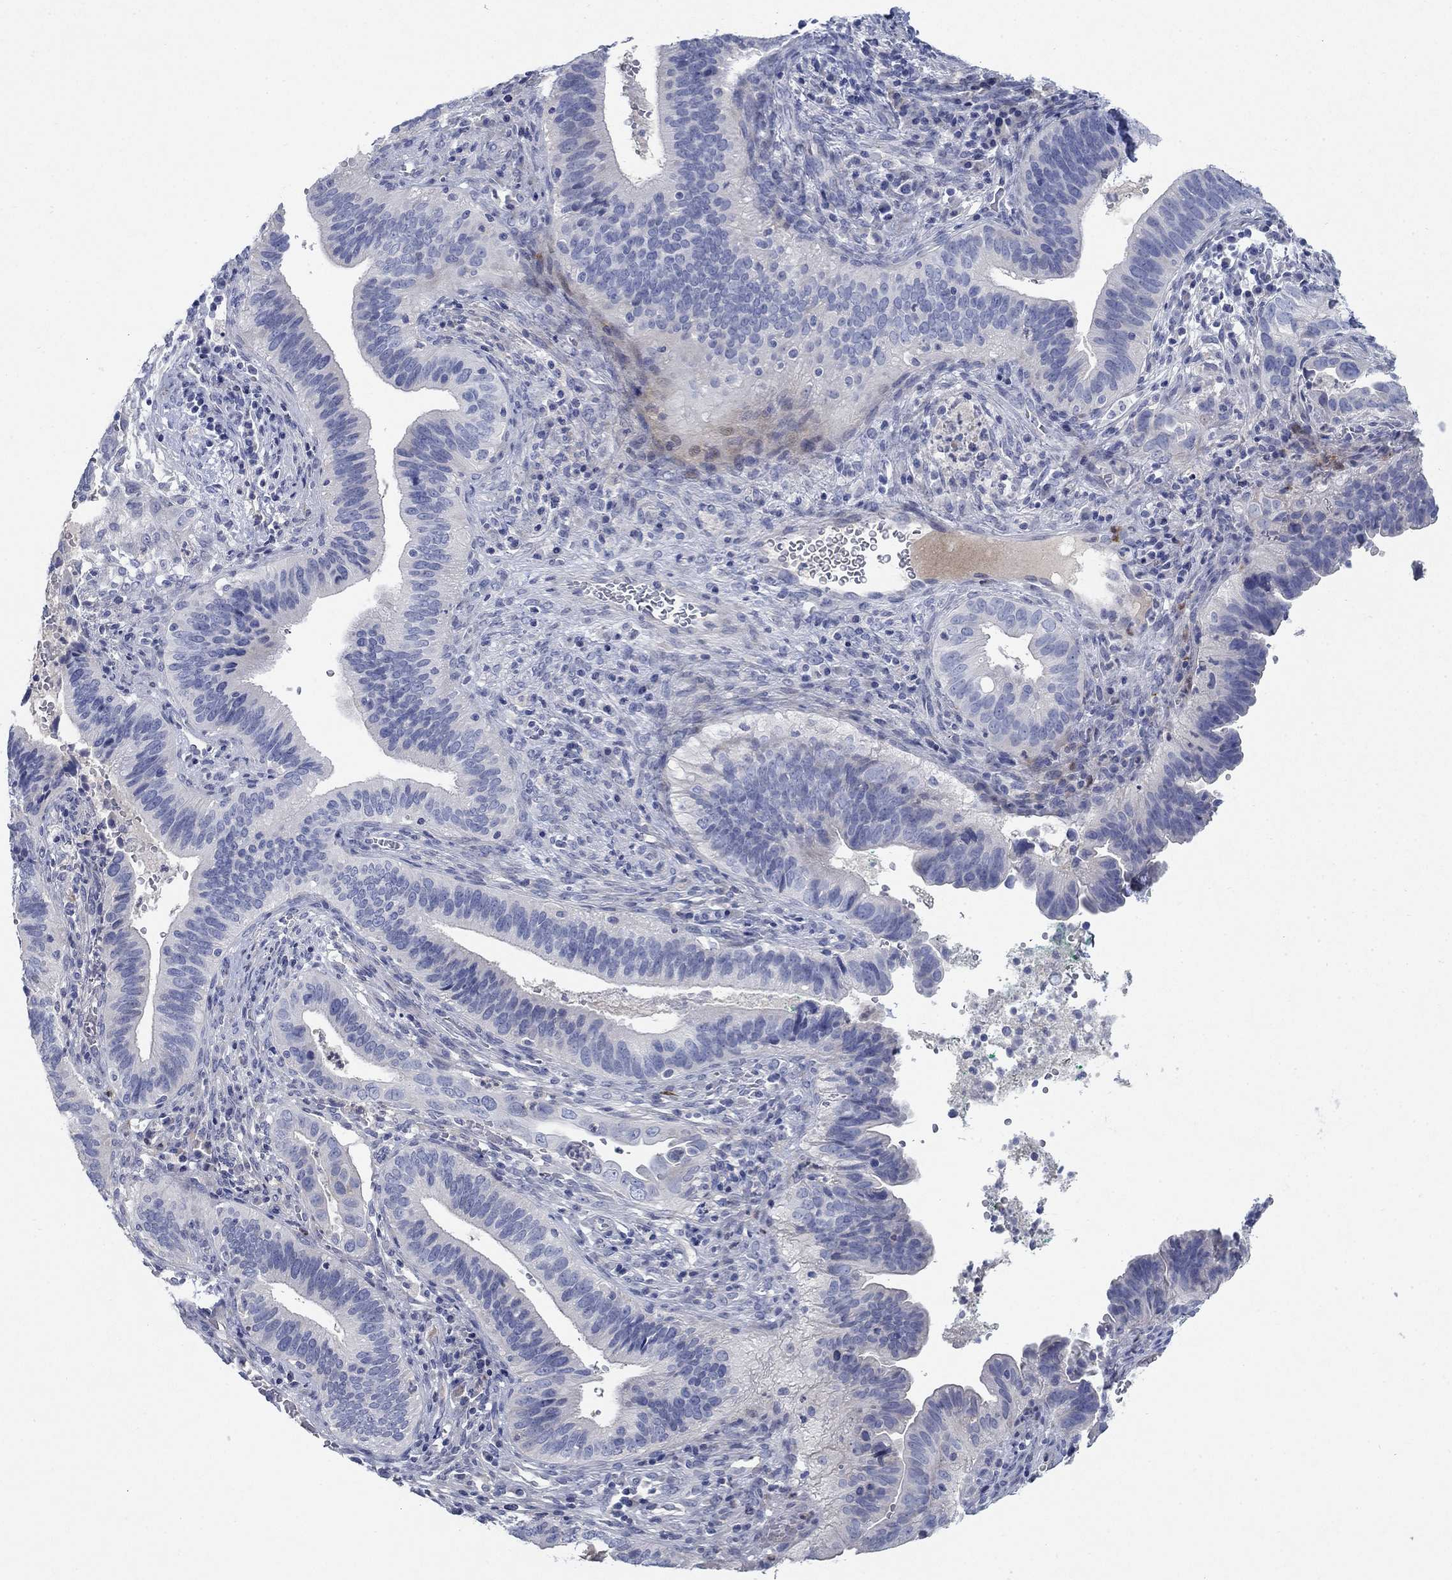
{"staining": {"intensity": "negative", "quantity": "none", "location": "none"}, "tissue": "cervical cancer", "cell_type": "Tumor cells", "image_type": "cancer", "snomed": [{"axis": "morphology", "description": "Adenocarcinoma, NOS"}, {"axis": "topography", "description": "Cervix"}], "caption": "Protein analysis of cervical cancer reveals no significant positivity in tumor cells.", "gene": "TMEM249", "patient": {"sex": "female", "age": 42}}